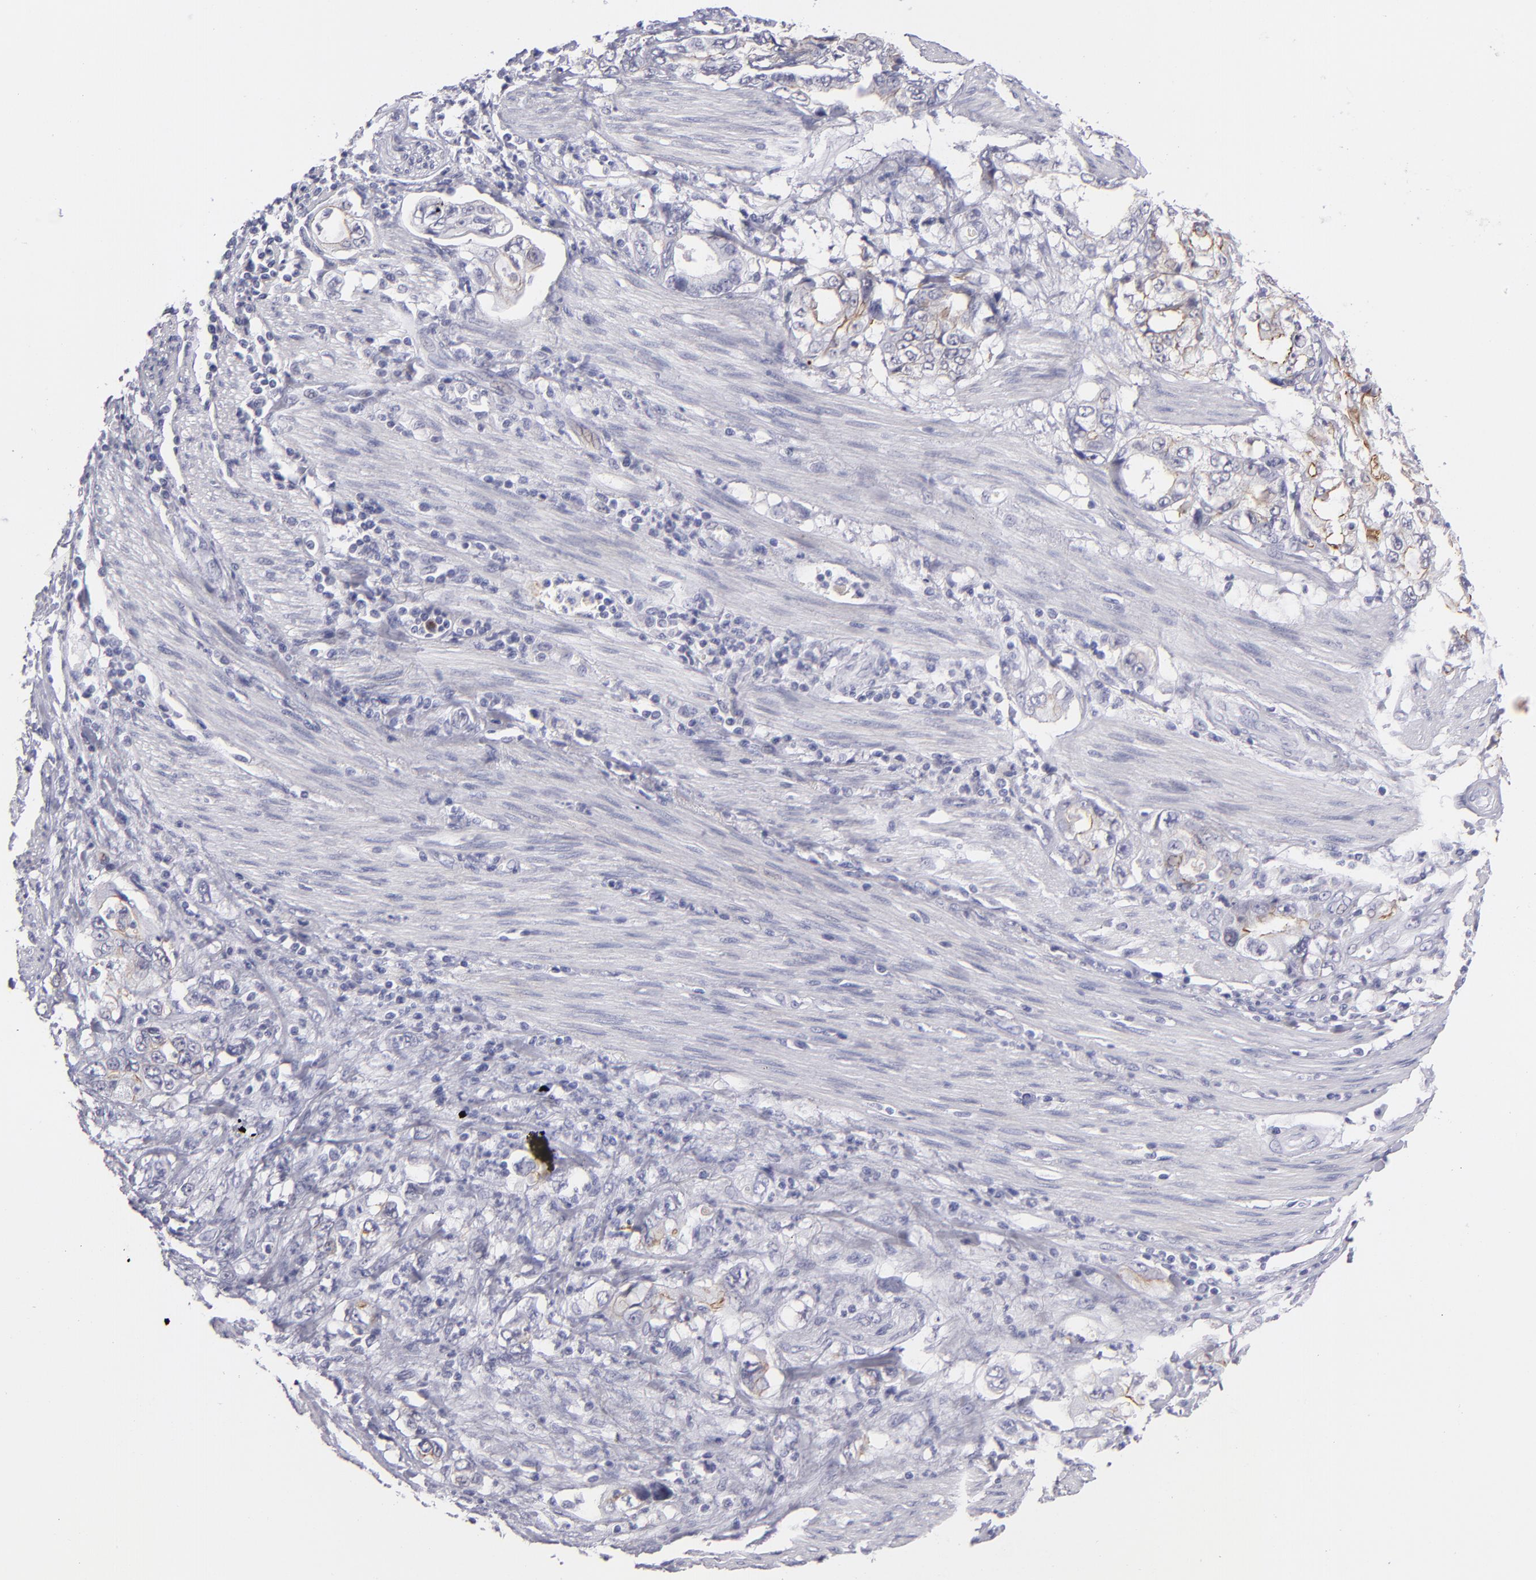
{"staining": {"intensity": "weak", "quantity": "<25%", "location": "cytoplasmic/membranous"}, "tissue": "stomach cancer", "cell_type": "Tumor cells", "image_type": "cancer", "snomed": [{"axis": "morphology", "description": "Adenocarcinoma, NOS"}, {"axis": "topography", "description": "Pancreas"}, {"axis": "topography", "description": "Stomach, upper"}], "caption": "IHC of human stomach cancer shows no staining in tumor cells.", "gene": "VIL1", "patient": {"sex": "male", "age": 77}}